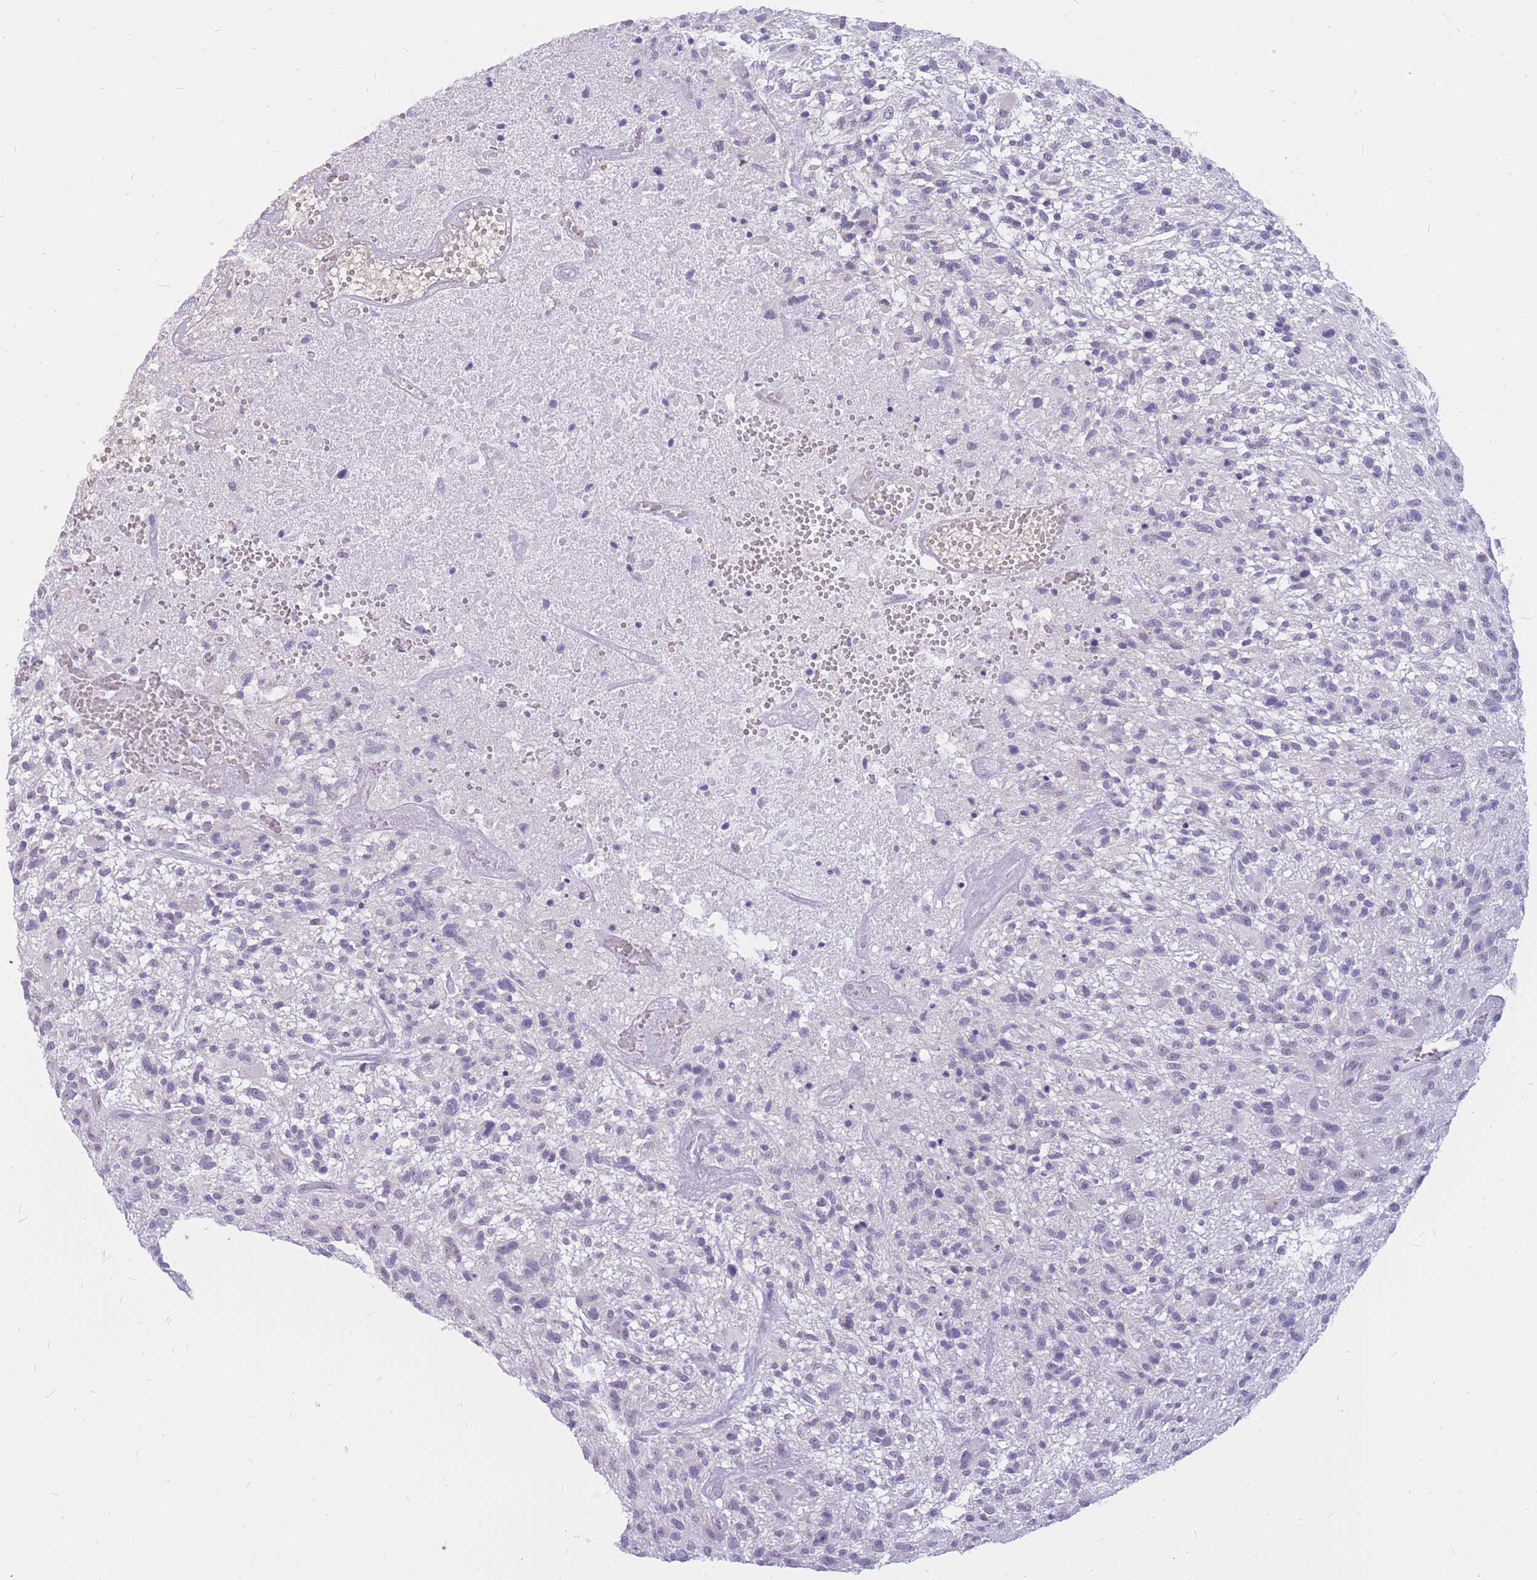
{"staining": {"intensity": "negative", "quantity": "none", "location": "none"}, "tissue": "glioma", "cell_type": "Tumor cells", "image_type": "cancer", "snomed": [{"axis": "morphology", "description": "Glioma, malignant, High grade"}, {"axis": "topography", "description": "Brain"}], "caption": "This is an IHC image of human high-grade glioma (malignant). There is no staining in tumor cells.", "gene": "INS", "patient": {"sex": "male", "age": 47}}